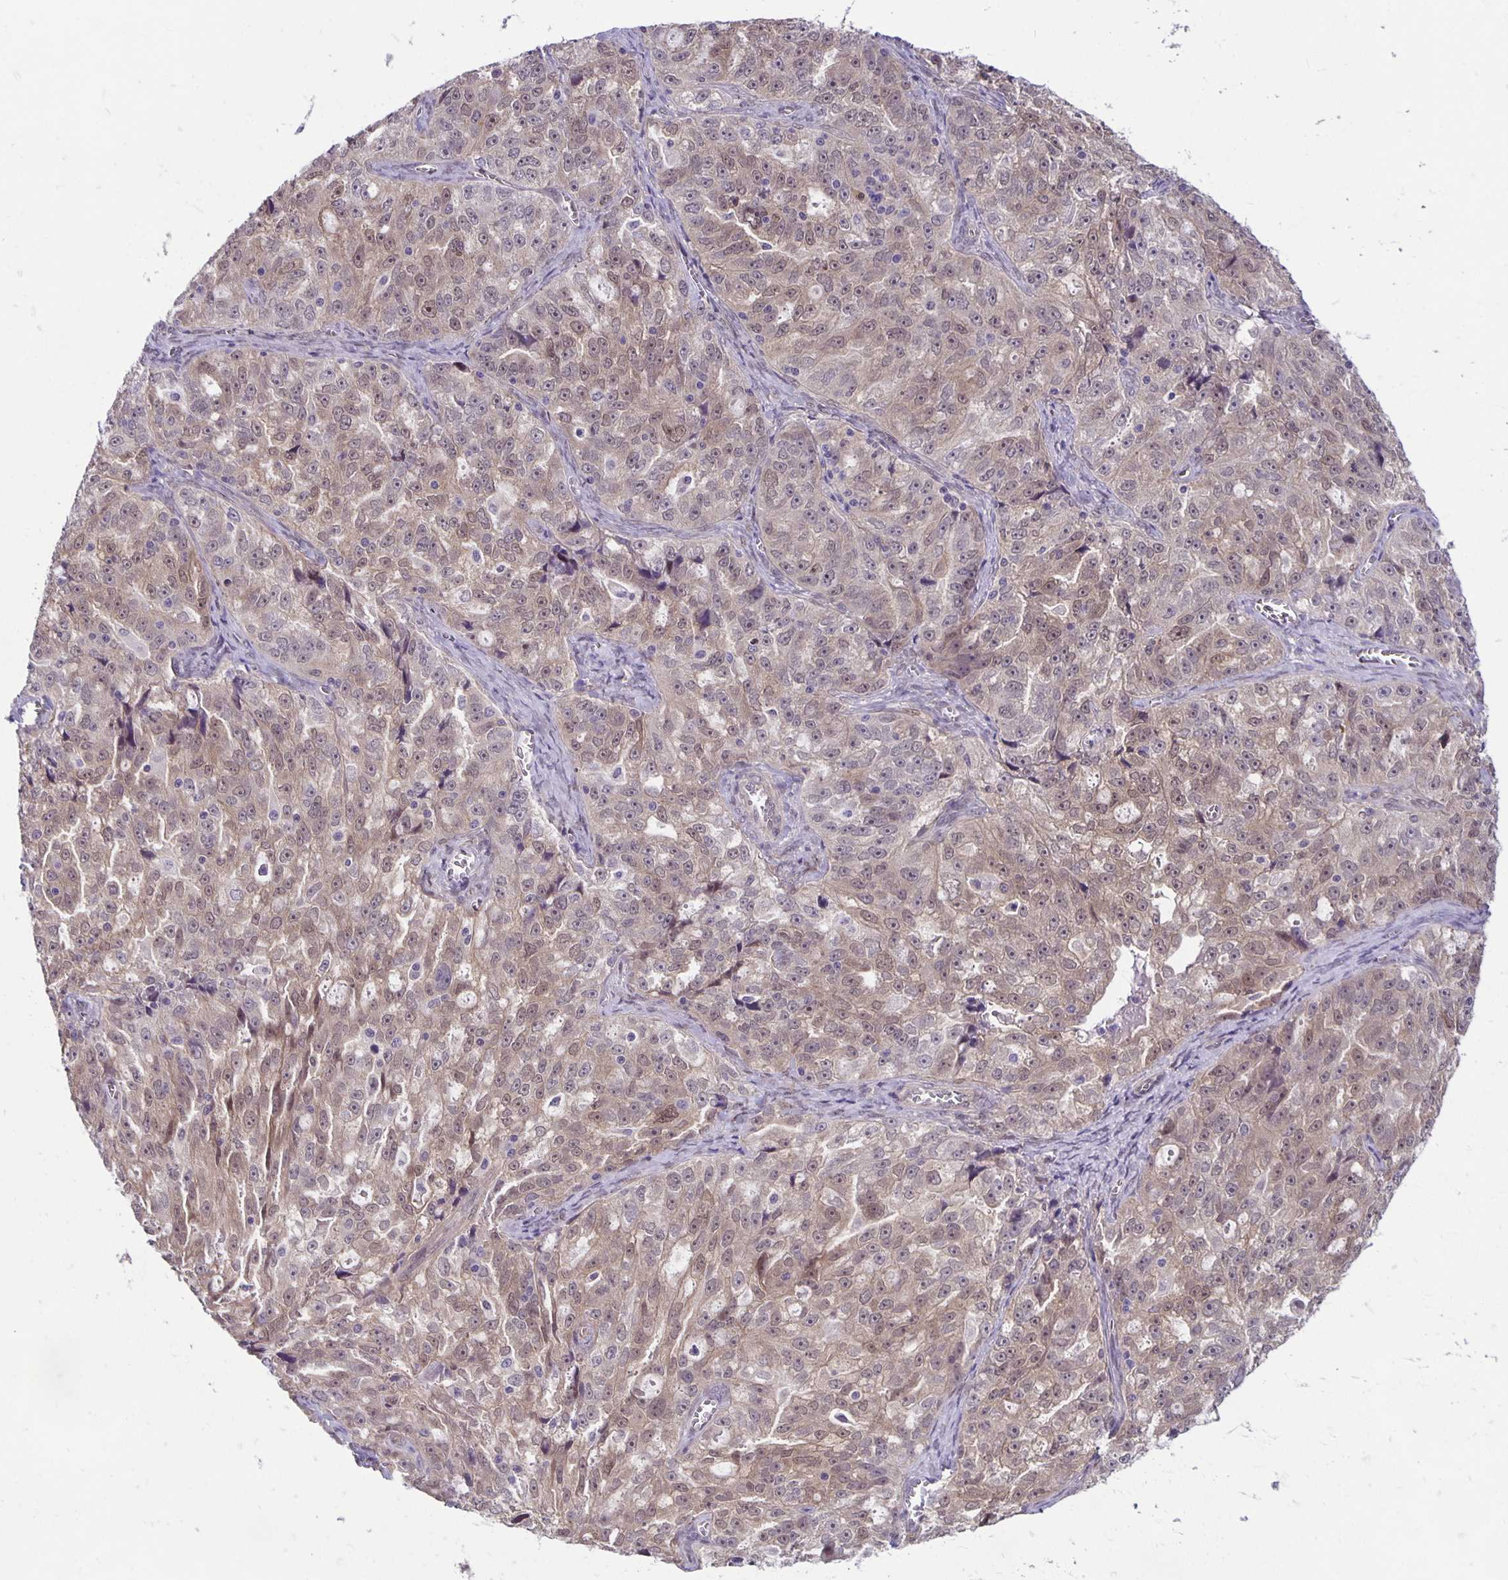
{"staining": {"intensity": "weak", "quantity": "25%-75%", "location": "cytoplasmic/membranous"}, "tissue": "ovarian cancer", "cell_type": "Tumor cells", "image_type": "cancer", "snomed": [{"axis": "morphology", "description": "Cystadenocarcinoma, serous, NOS"}, {"axis": "topography", "description": "Ovary"}], "caption": "Human ovarian cancer (serous cystadenocarcinoma) stained with a brown dye displays weak cytoplasmic/membranous positive staining in approximately 25%-75% of tumor cells.", "gene": "TAX1BP3", "patient": {"sex": "female", "age": 51}}